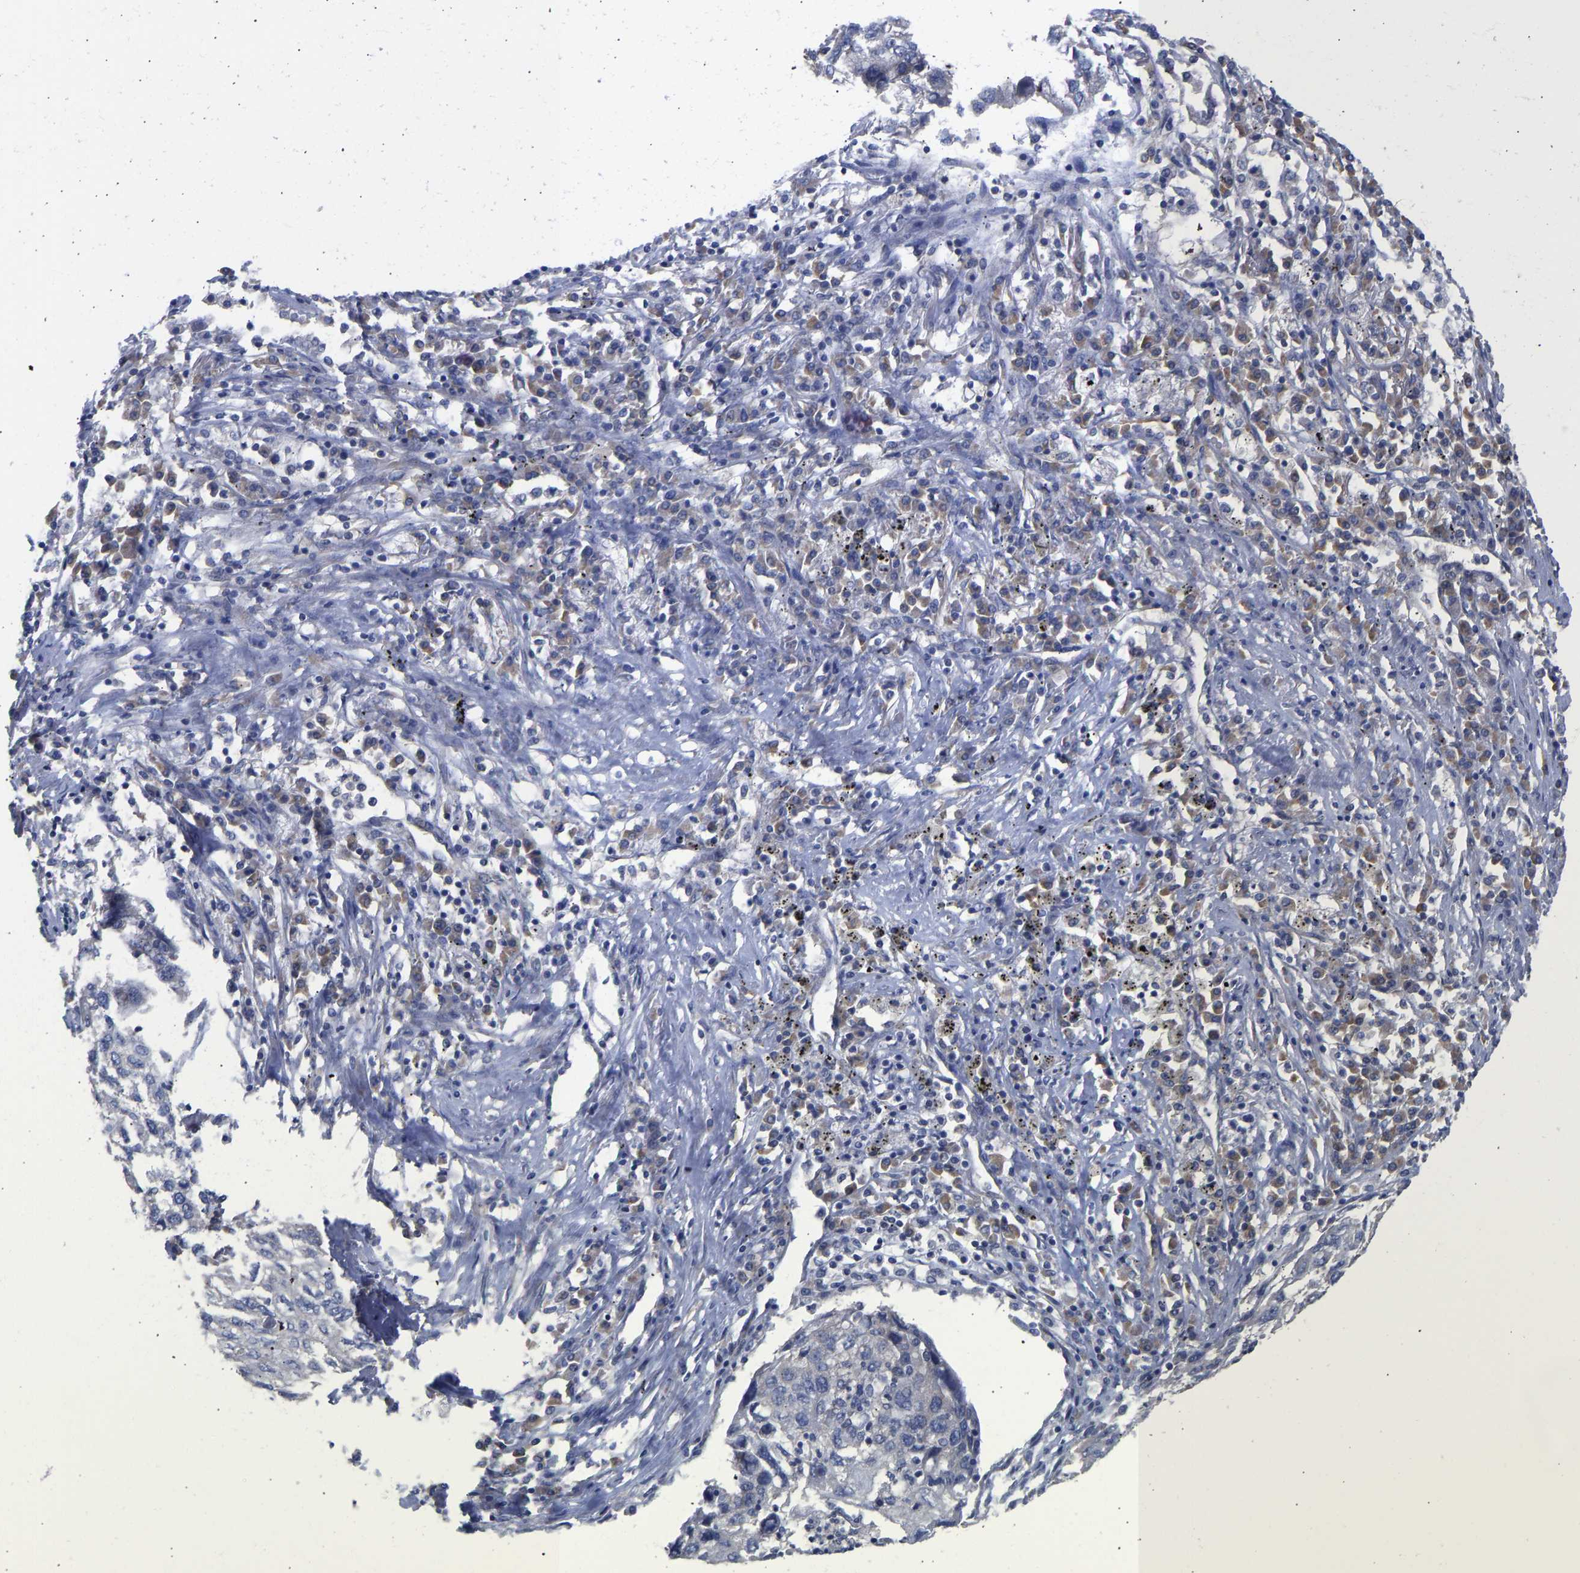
{"staining": {"intensity": "negative", "quantity": "none", "location": "none"}, "tissue": "lung cancer", "cell_type": "Tumor cells", "image_type": "cancer", "snomed": [{"axis": "morphology", "description": "Squamous cell carcinoma, NOS"}, {"axis": "topography", "description": "Lung"}], "caption": "Tumor cells show no significant protein positivity in lung squamous cell carcinoma. (Immunohistochemistry (ihc), brightfield microscopy, high magnification).", "gene": "MAP2K3", "patient": {"sex": "female", "age": 63}}